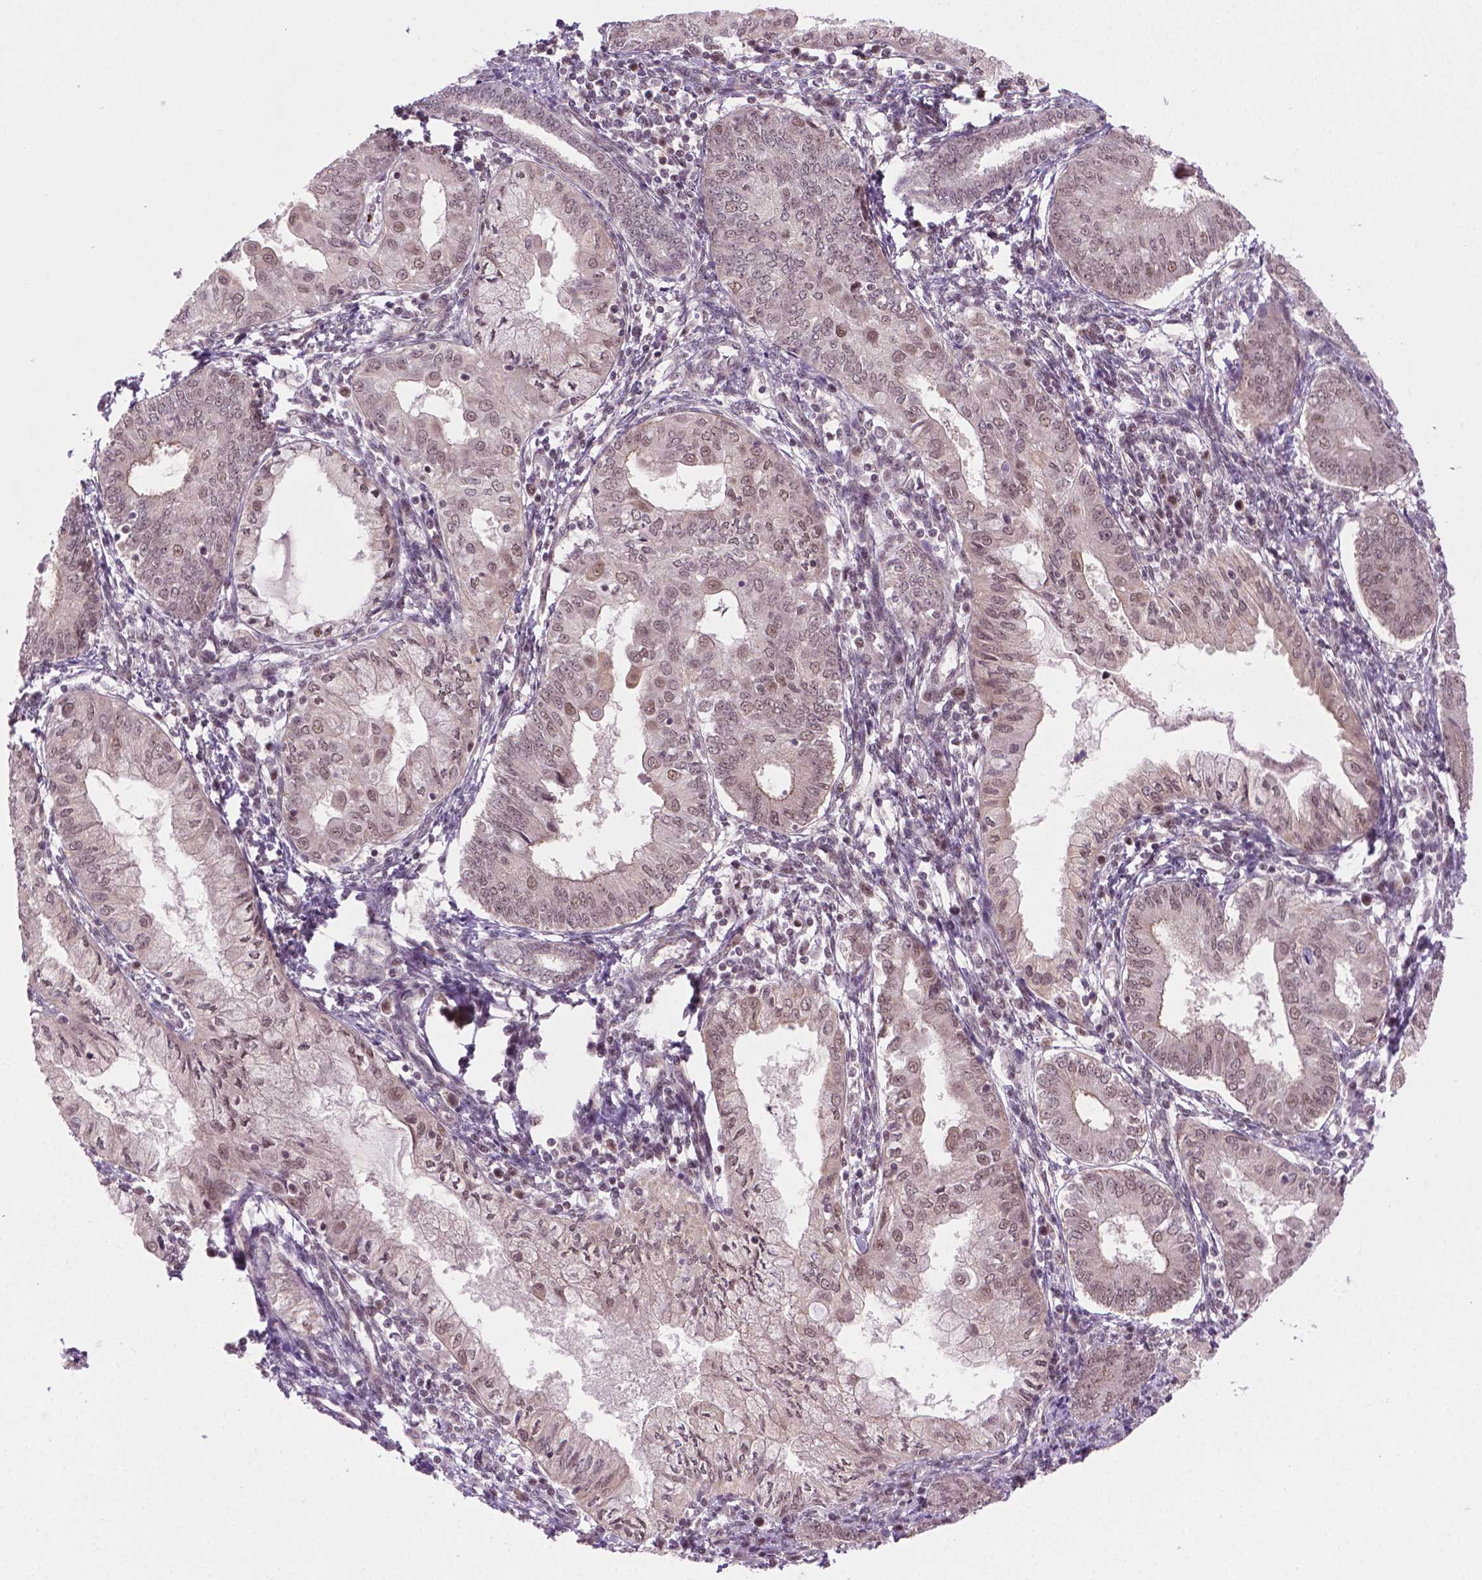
{"staining": {"intensity": "moderate", "quantity": "25%-75%", "location": "nuclear"}, "tissue": "endometrial cancer", "cell_type": "Tumor cells", "image_type": "cancer", "snomed": [{"axis": "morphology", "description": "Adenocarcinoma, NOS"}, {"axis": "topography", "description": "Endometrium"}], "caption": "An image showing moderate nuclear positivity in about 25%-75% of tumor cells in adenocarcinoma (endometrial), as visualized by brown immunohistochemical staining.", "gene": "PHAX", "patient": {"sex": "female", "age": 68}}